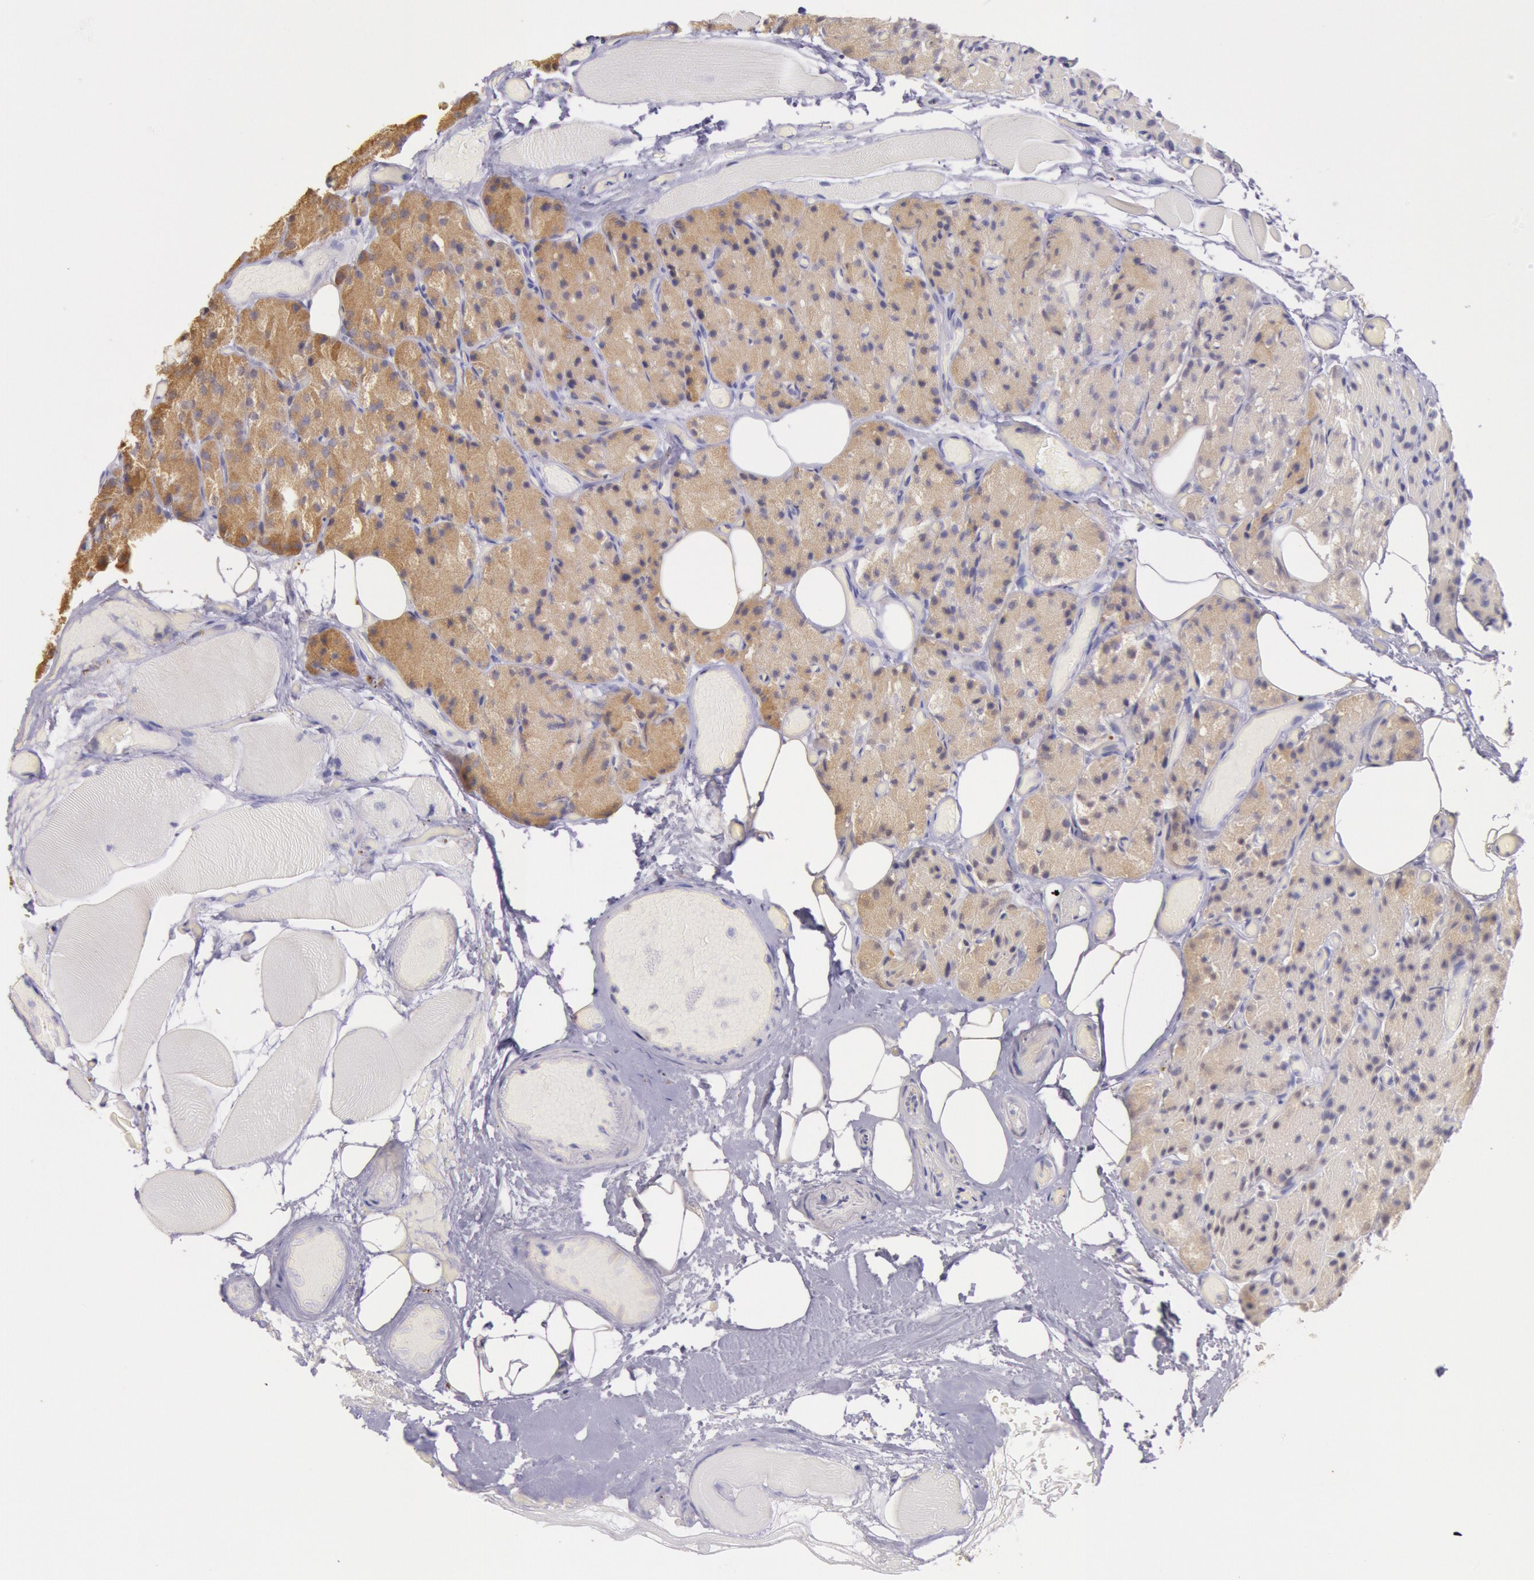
{"staining": {"intensity": "moderate", "quantity": ">75%", "location": "cytoplasmic/membranous"}, "tissue": "parathyroid gland", "cell_type": "Glandular cells", "image_type": "normal", "snomed": [{"axis": "morphology", "description": "Normal tissue, NOS"}, {"axis": "topography", "description": "Skeletal muscle"}, {"axis": "topography", "description": "Parathyroid gland"}], "caption": "Parathyroid gland stained with a brown dye displays moderate cytoplasmic/membranous positive staining in about >75% of glandular cells.", "gene": "FRMD6", "patient": {"sex": "female", "age": 37}}